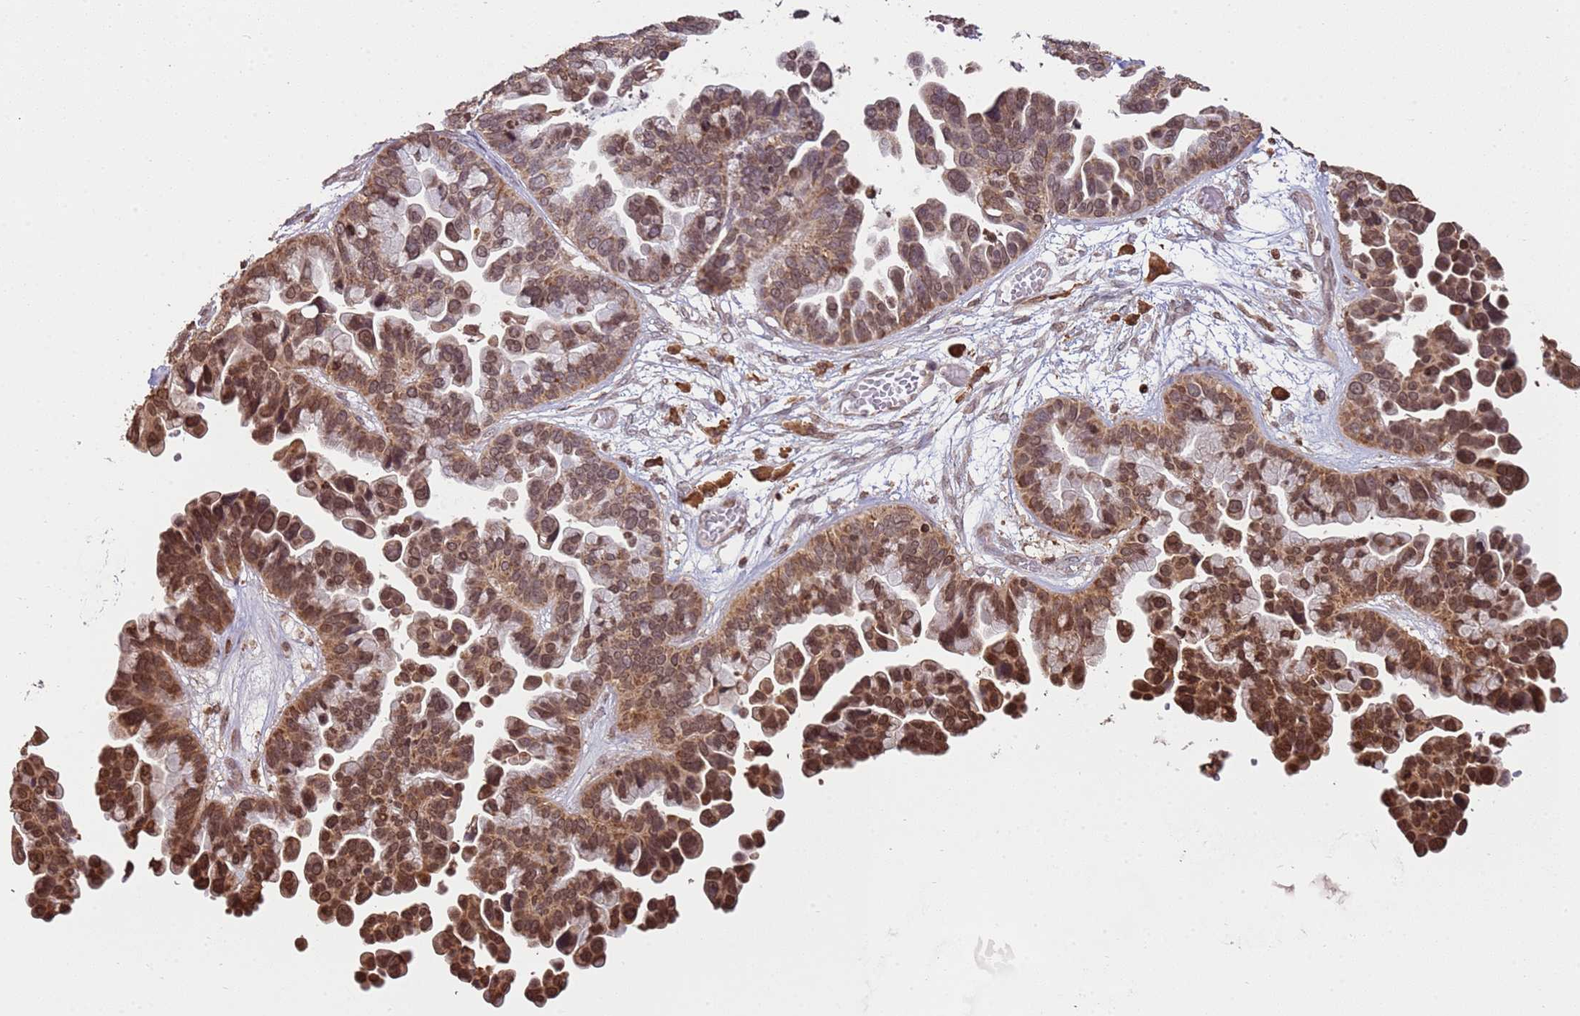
{"staining": {"intensity": "moderate", "quantity": ">75%", "location": "cytoplasmic/membranous,nuclear"}, "tissue": "ovarian cancer", "cell_type": "Tumor cells", "image_type": "cancer", "snomed": [{"axis": "morphology", "description": "Cystadenocarcinoma, serous, NOS"}, {"axis": "topography", "description": "Ovary"}], "caption": "Immunohistochemical staining of human ovarian serous cystadenocarcinoma shows medium levels of moderate cytoplasmic/membranous and nuclear protein staining in approximately >75% of tumor cells.", "gene": "SCAF1", "patient": {"sex": "female", "age": 56}}